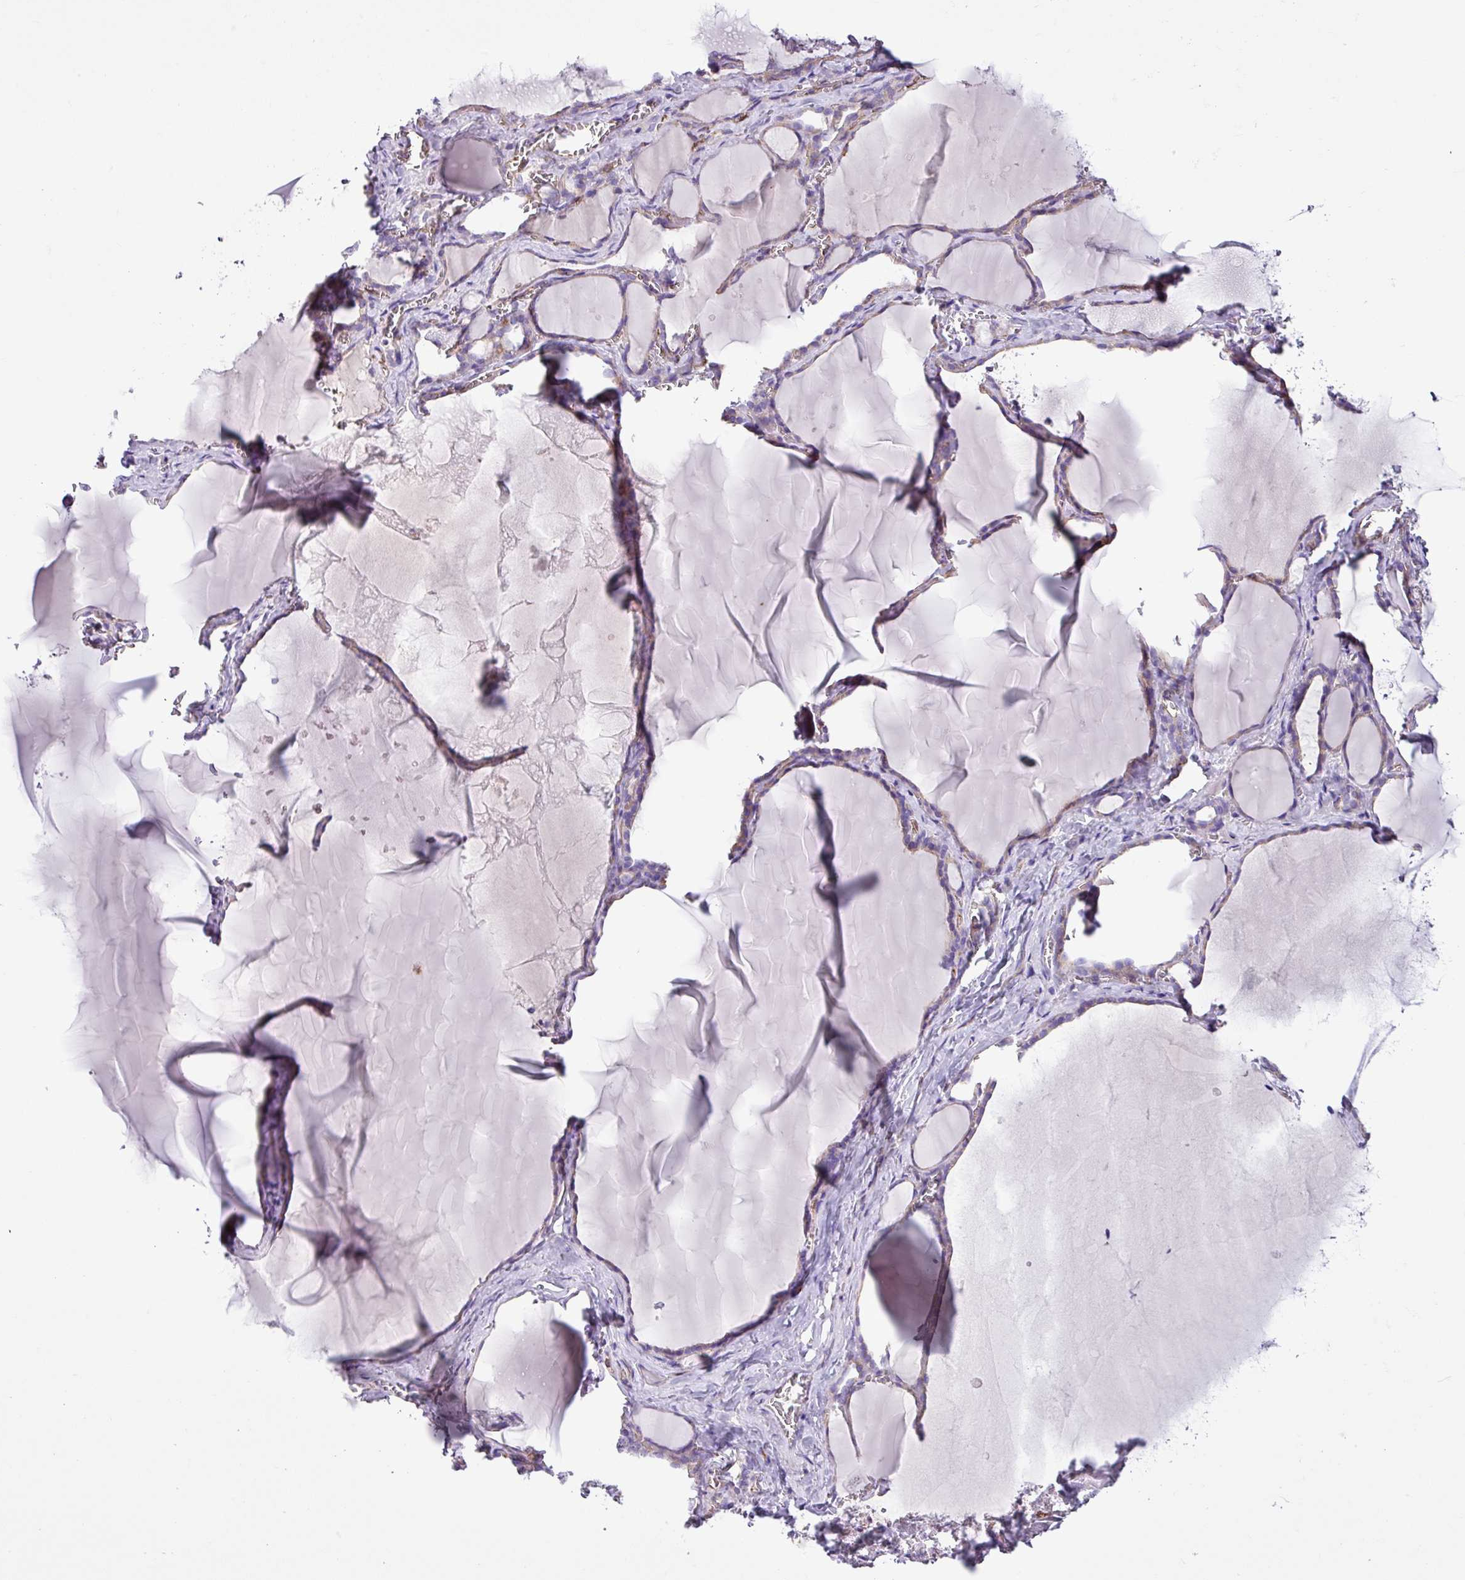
{"staining": {"intensity": "weak", "quantity": "25%-75%", "location": "cytoplasmic/membranous"}, "tissue": "thyroid gland", "cell_type": "Glandular cells", "image_type": "normal", "snomed": [{"axis": "morphology", "description": "Normal tissue, NOS"}, {"axis": "topography", "description": "Thyroid gland"}], "caption": "Unremarkable thyroid gland displays weak cytoplasmic/membranous expression in approximately 25%-75% of glandular cells, visualized by immunohistochemistry.", "gene": "EME2", "patient": {"sex": "female", "age": 49}}